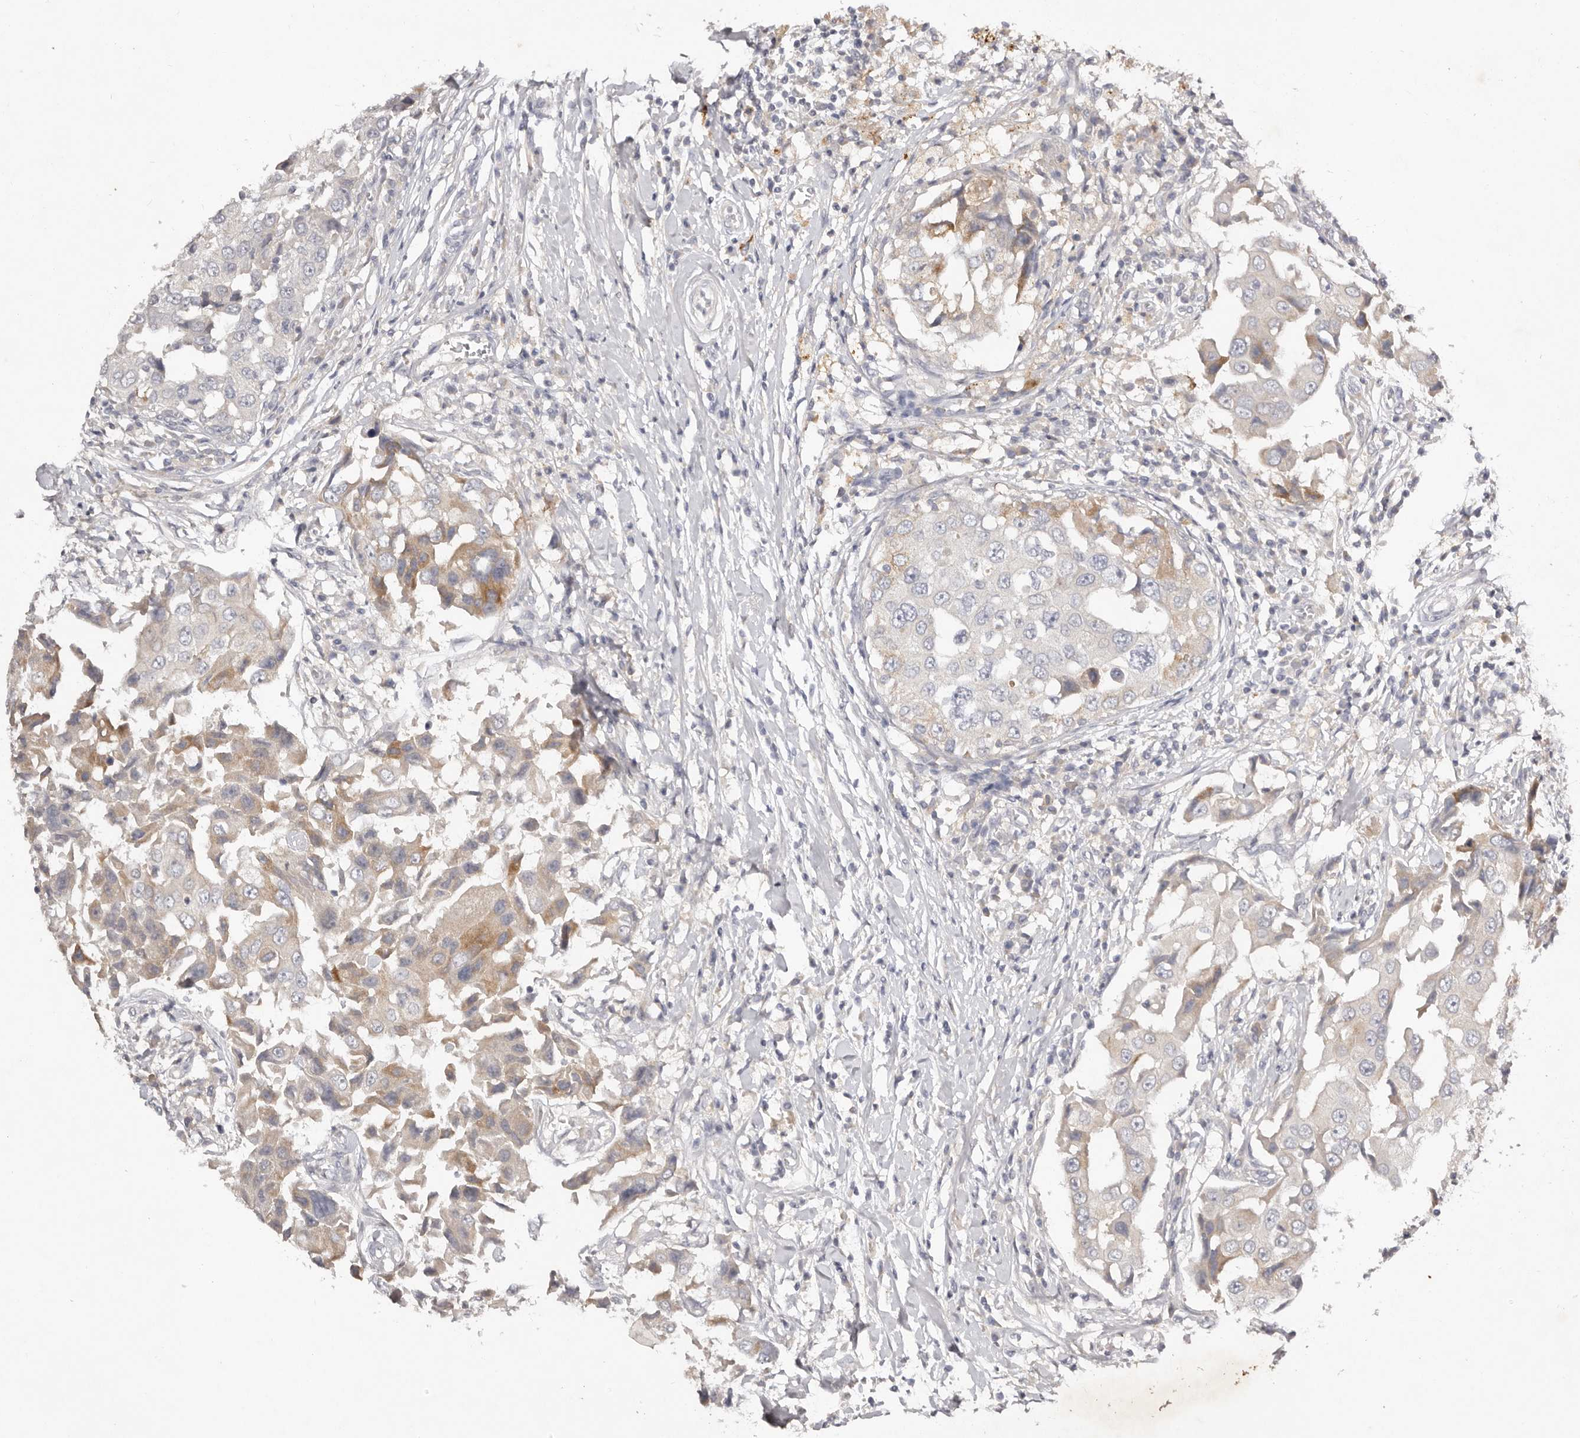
{"staining": {"intensity": "moderate", "quantity": "<25%", "location": "cytoplasmic/membranous"}, "tissue": "breast cancer", "cell_type": "Tumor cells", "image_type": "cancer", "snomed": [{"axis": "morphology", "description": "Duct carcinoma"}, {"axis": "topography", "description": "Breast"}], "caption": "Immunohistochemistry of human infiltrating ductal carcinoma (breast) exhibits low levels of moderate cytoplasmic/membranous expression in approximately <25% of tumor cells.", "gene": "SCUBE2", "patient": {"sex": "female", "age": 27}}